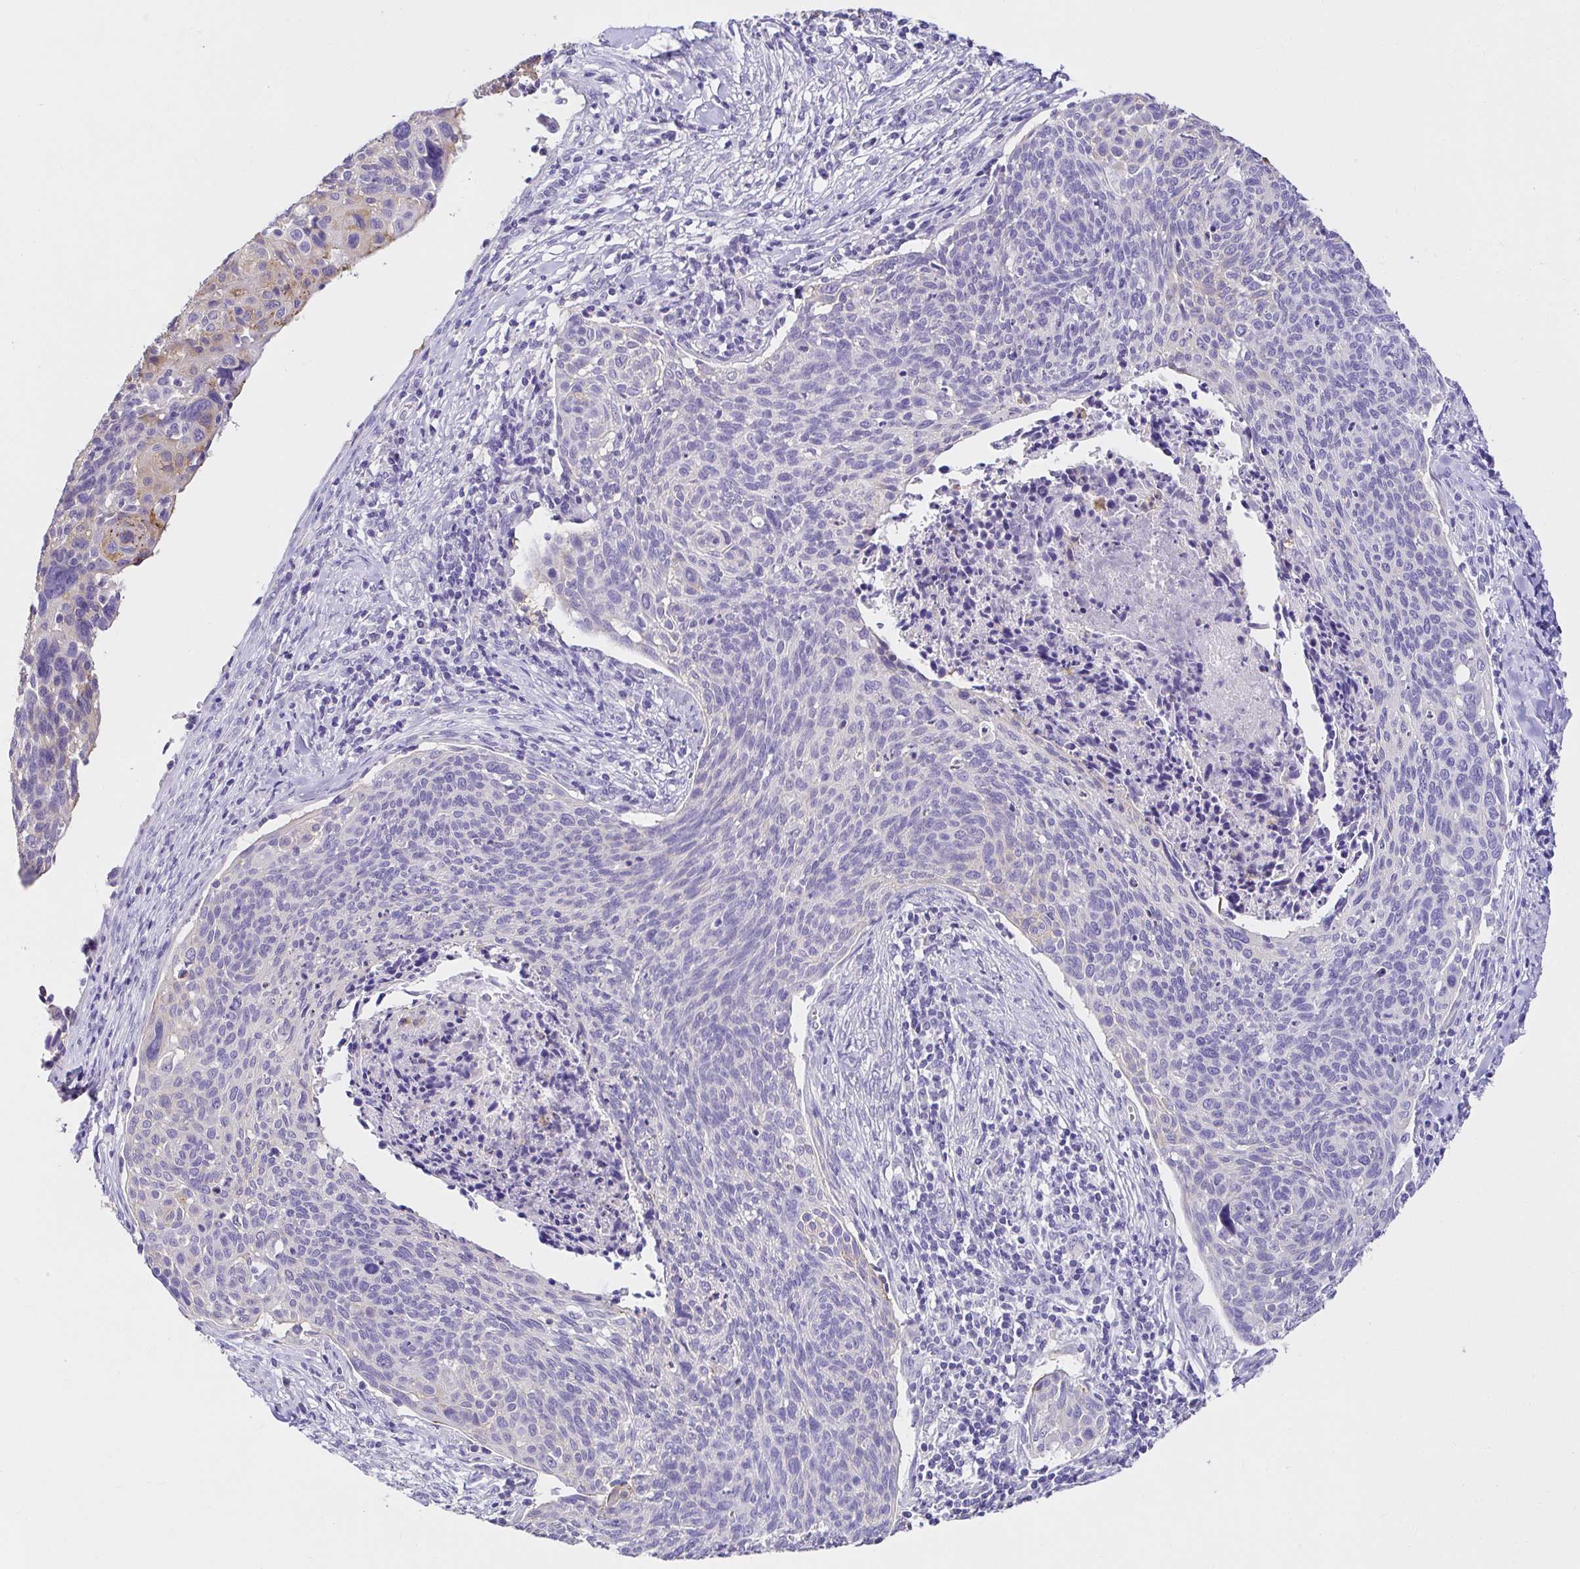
{"staining": {"intensity": "negative", "quantity": "none", "location": "none"}, "tissue": "cervical cancer", "cell_type": "Tumor cells", "image_type": "cancer", "snomed": [{"axis": "morphology", "description": "Squamous cell carcinoma, NOS"}, {"axis": "topography", "description": "Cervix"}], "caption": "Tumor cells are negative for brown protein staining in cervical squamous cell carcinoma. Nuclei are stained in blue.", "gene": "CDO1", "patient": {"sex": "female", "age": 49}}